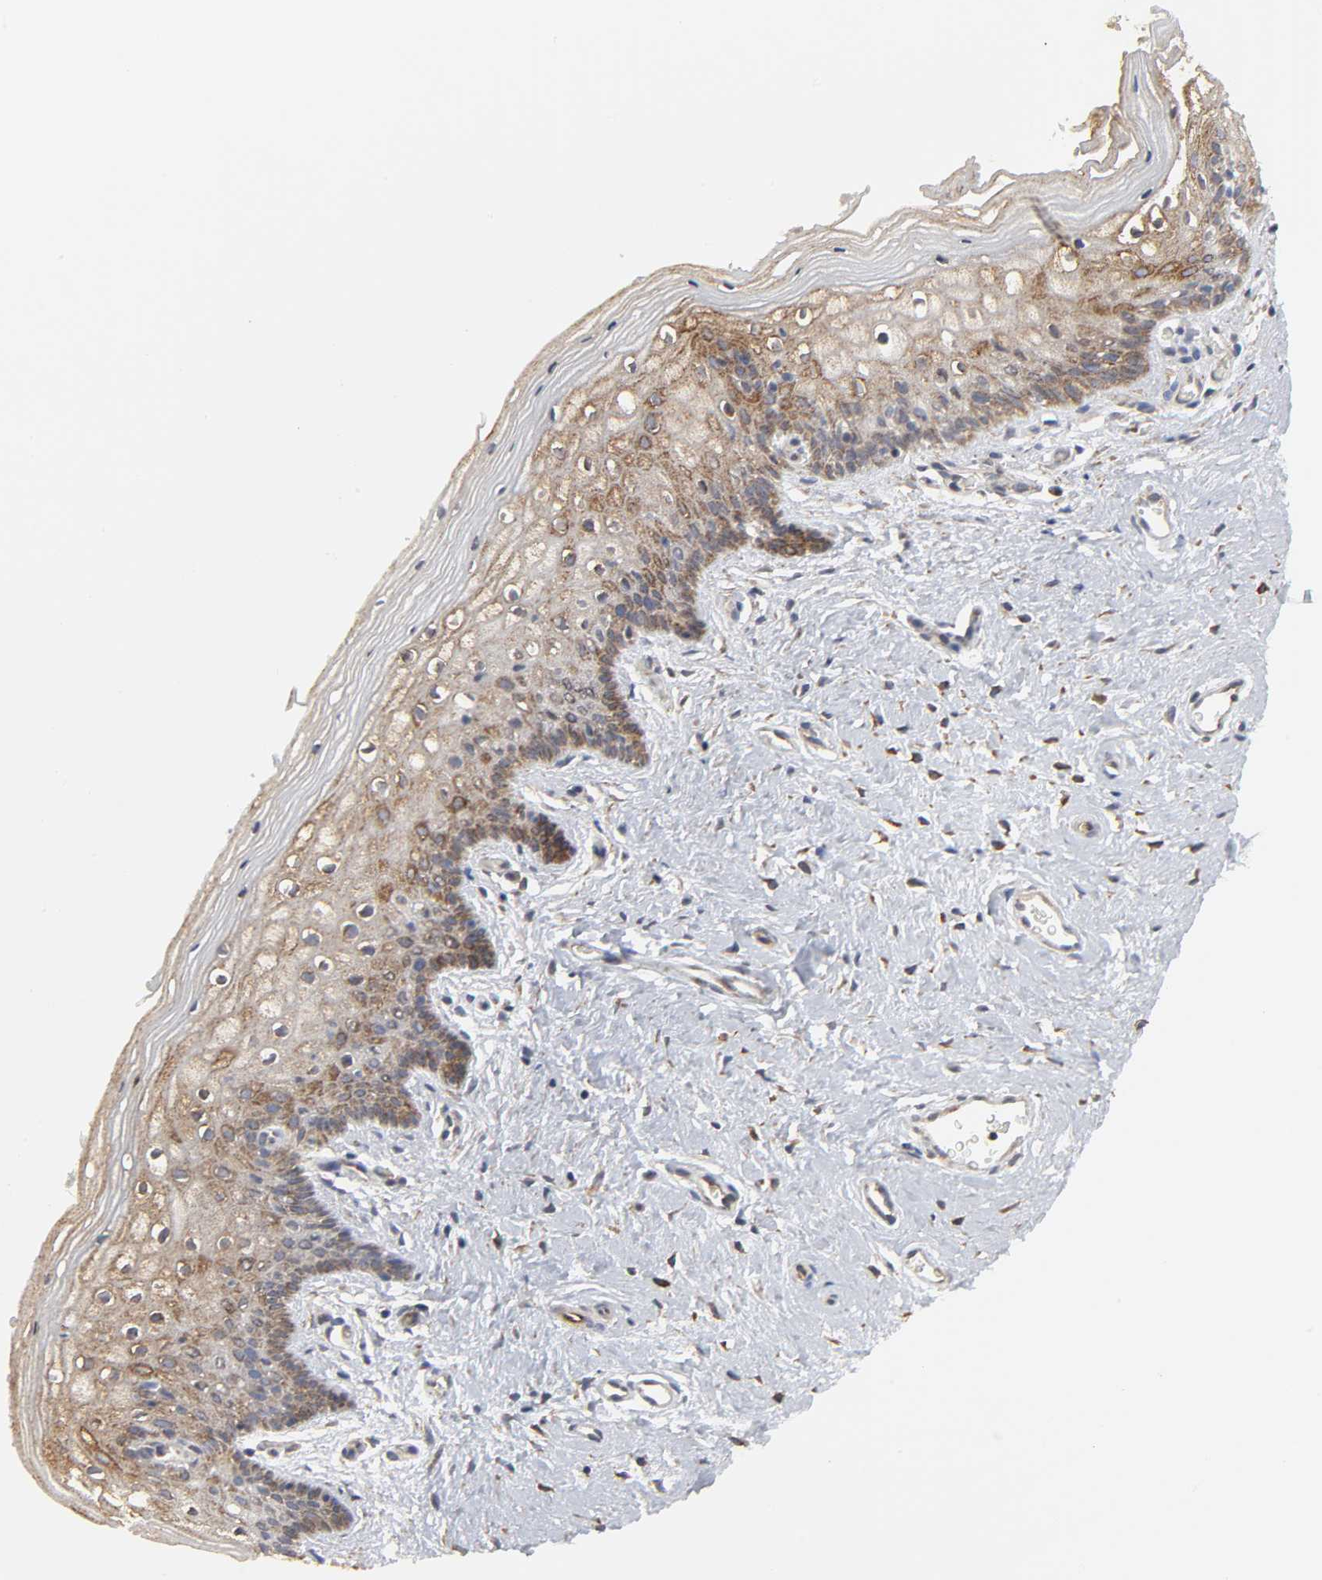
{"staining": {"intensity": "moderate", "quantity": ">75%", "location": "cytoplasmic/membranous"}, "tissue": "vagina", "cell_type": "Squamous epithelial cells", "image_type": "normal", "snomed": [{"axis": "morphology", "description": "Normal tissue, NOS"}, {"axis": "topography", "description": "Vagina"}], "caption": "IHC photomicrograph of unremarkable vagina: vagina stained using immunohistochemistry (IHC) shows medium levels of moderate protein expression localized specifically in the cytoplasmic/membranous of squamous epithelial cells, appearing as a cytoplasmic/membranous brown color.", "gene": "POR", "patient": {"sex": "female", "age": 46}}